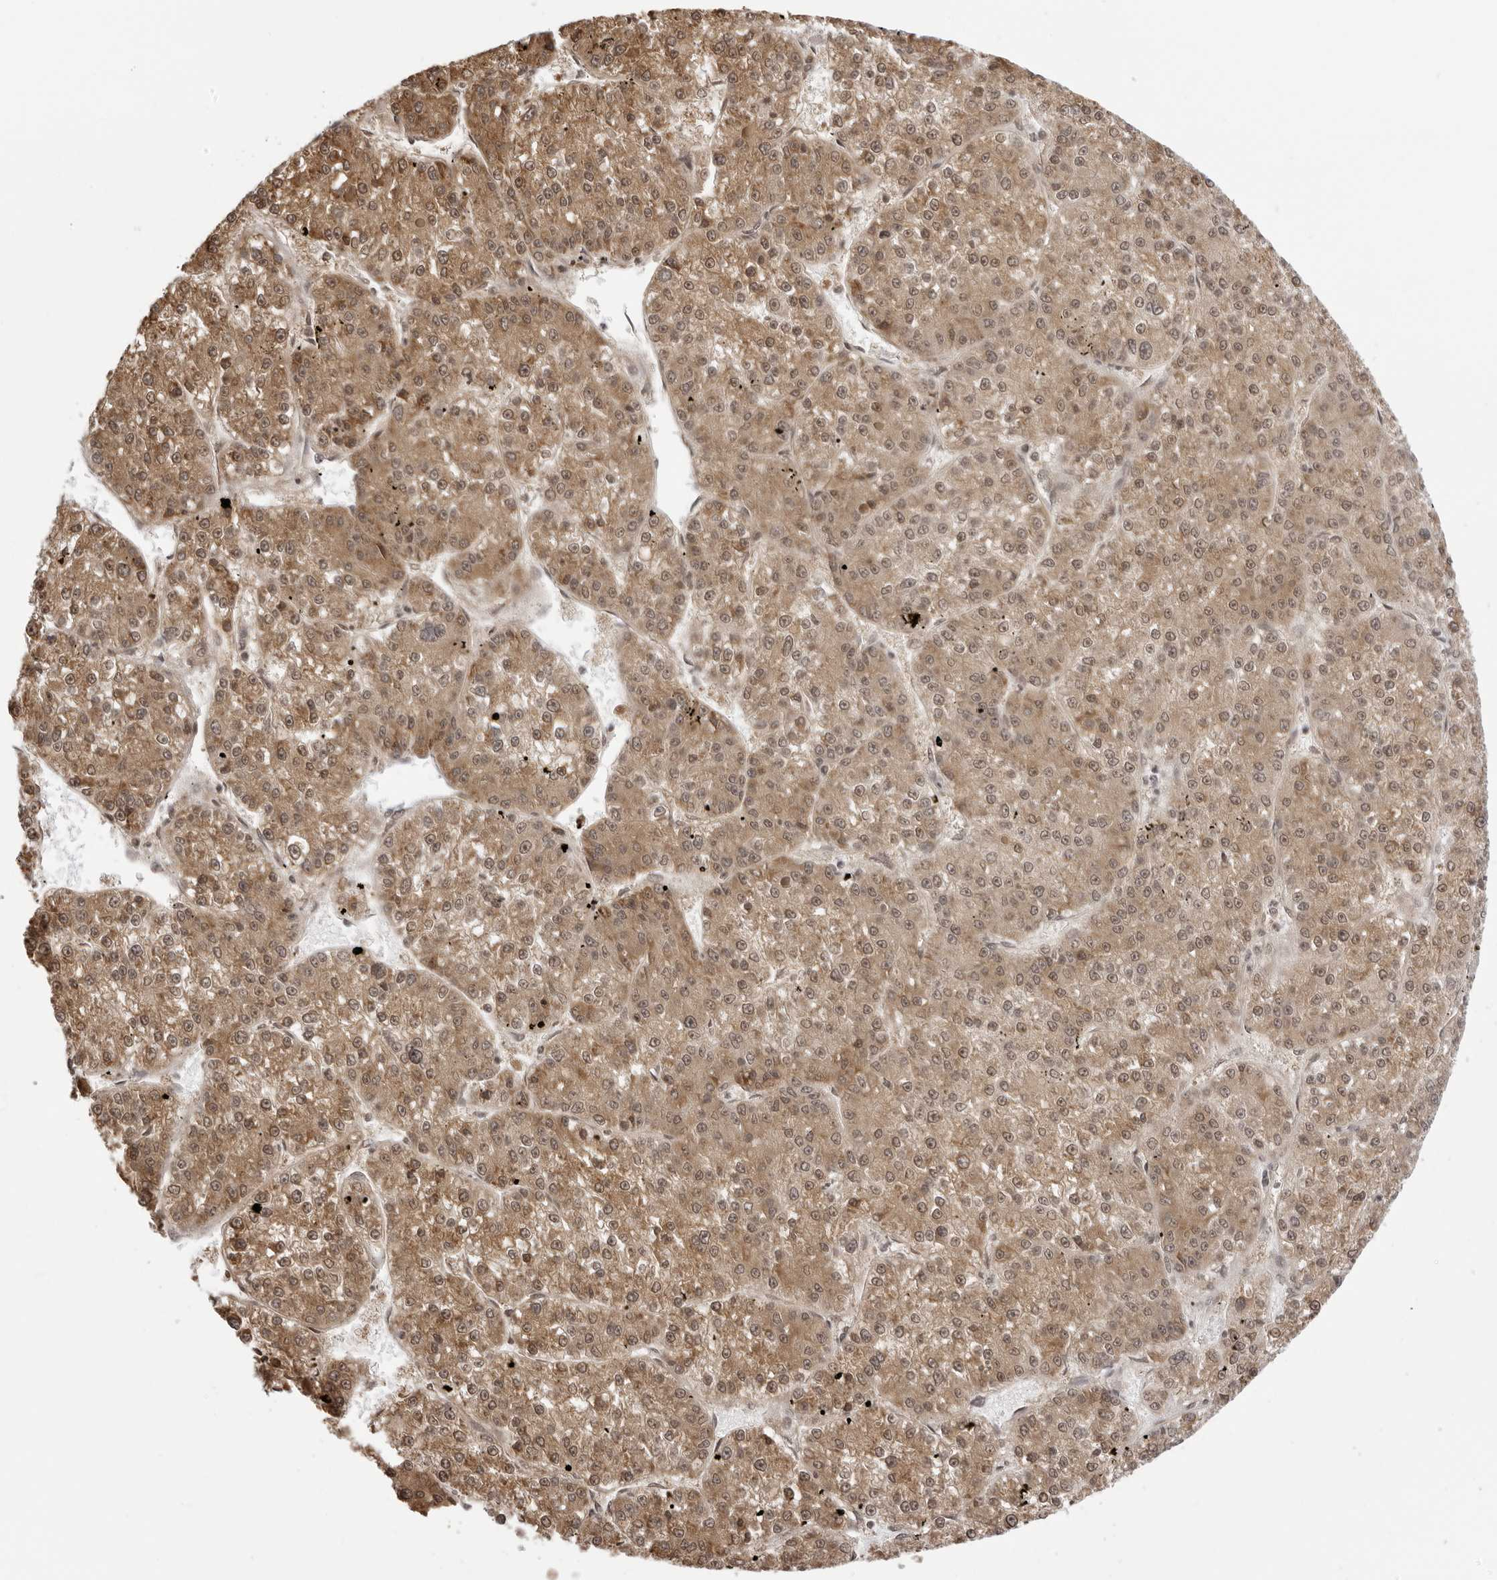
{"staining": {"intensity": "moderate", "quantity": ">75%", "location": "cytoplasmic/membranous,nuclear"}, "tissue": "liver cancer", "cell_type": "Tumor cells", "image_type": "cancer", "snomed": [{"axis": "morphology", "description": "Carcinoma, Hepatocellular, NOS"}, {"axis": "topography", "description": "Liver"}], "caption": "A brown stain highlights moderate cytoplasmic/membranous and nuclear positivity of a protein in human liver cancer tumor cells.", "gene": "ZC3H11A", "patient": {"sex": "female", "age": 73}}